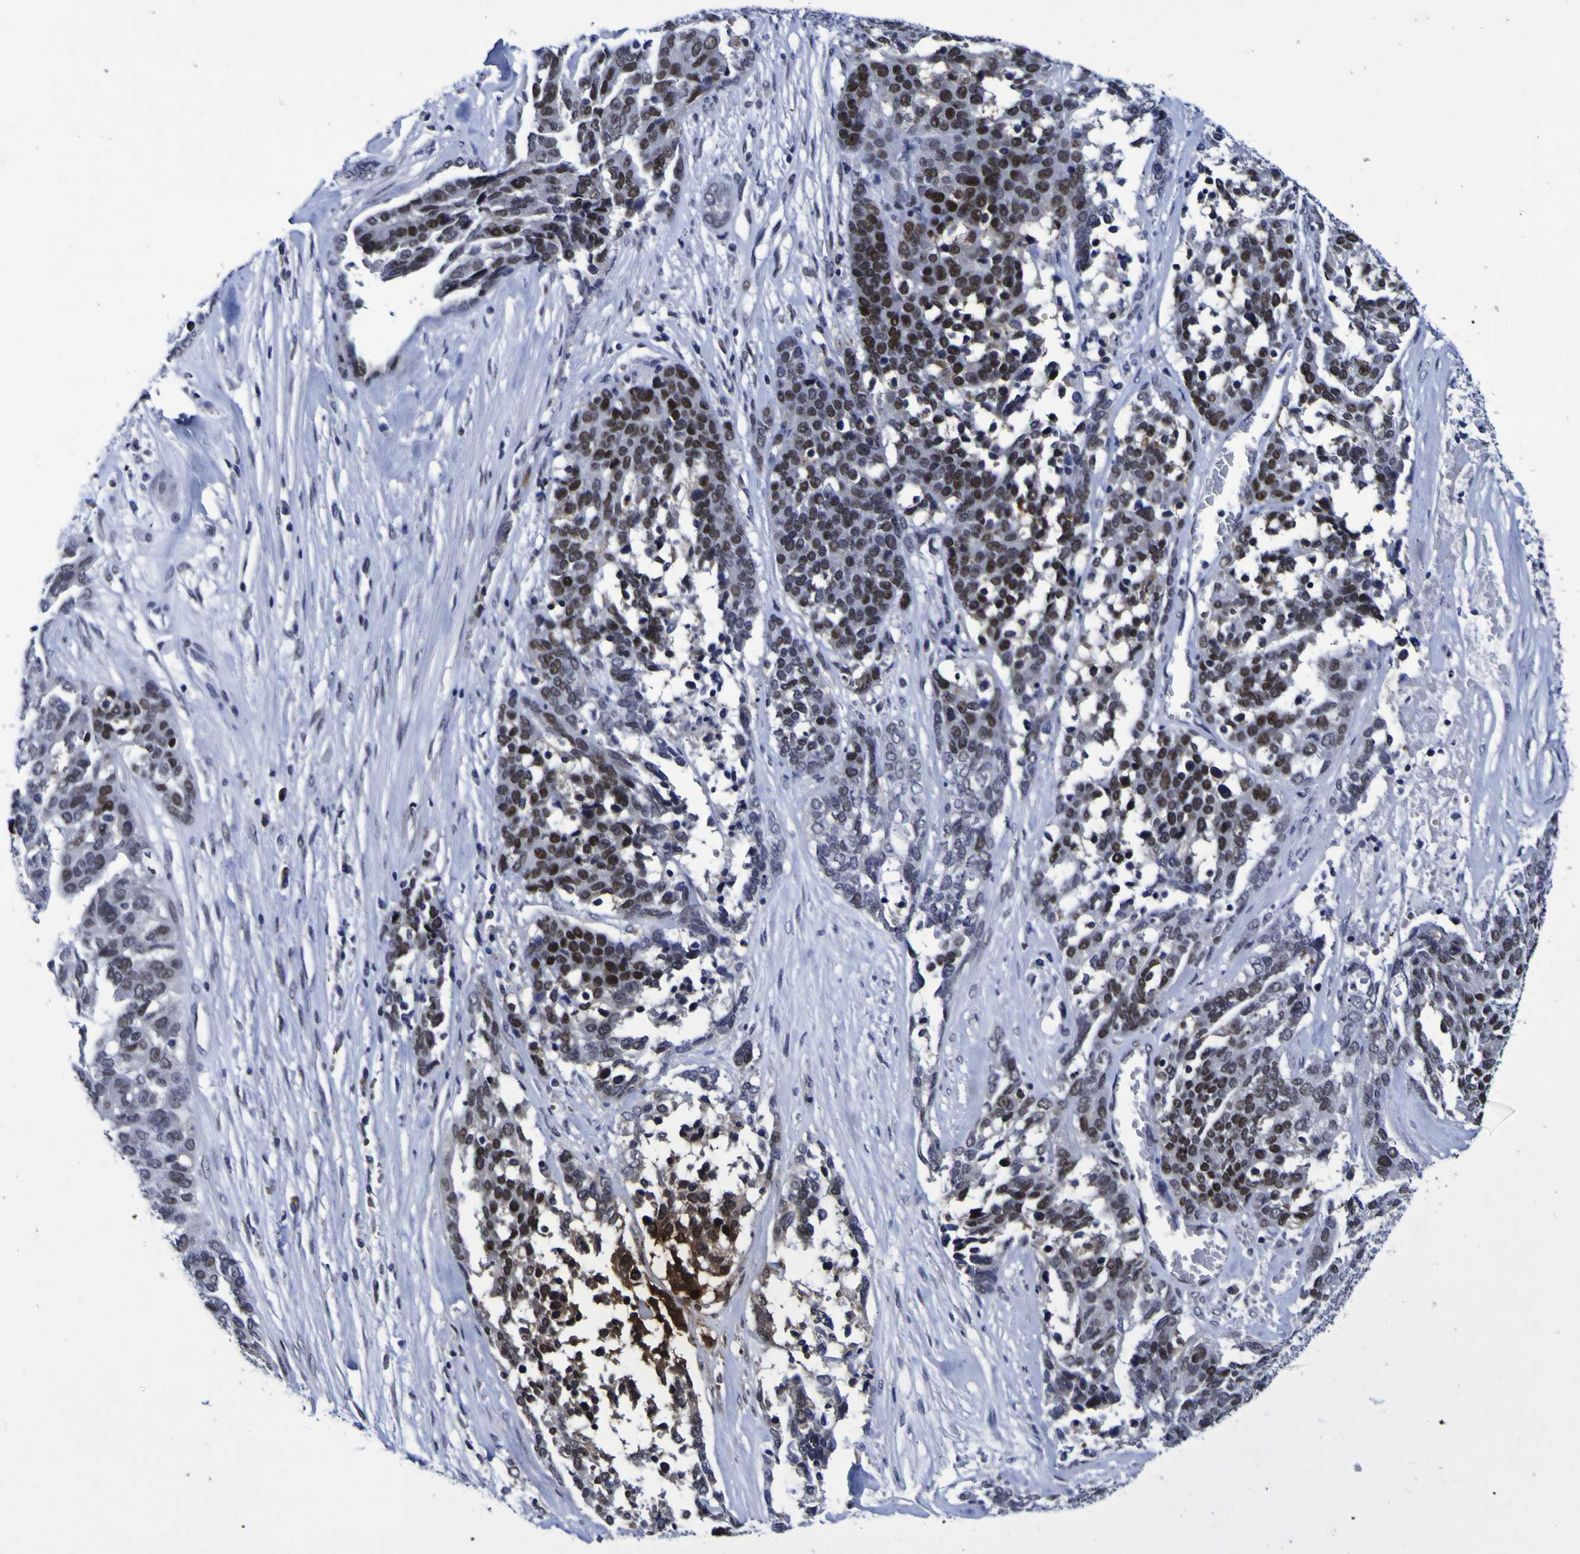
{"staining": {"intensity": "moderate", "quantity": "25%-75%", "location": "cytoplasmic/membranous,nuclear"}, "tissue": "ovarian cancer", "cell_type": "Tumor cells", "image_type": "cancer", "snomed": [{"axis": "morphology", "description": "Cystadenocarcinoma, serous, NOS"}, {"axis": "topography", "description": "Ovary"}], "caption": "Ovarian cancer stained with a protein marker demonstrates moderate staining in tumor cells.", "gene": "MBD3", "patient": {"sex": "female", "age": 44}}